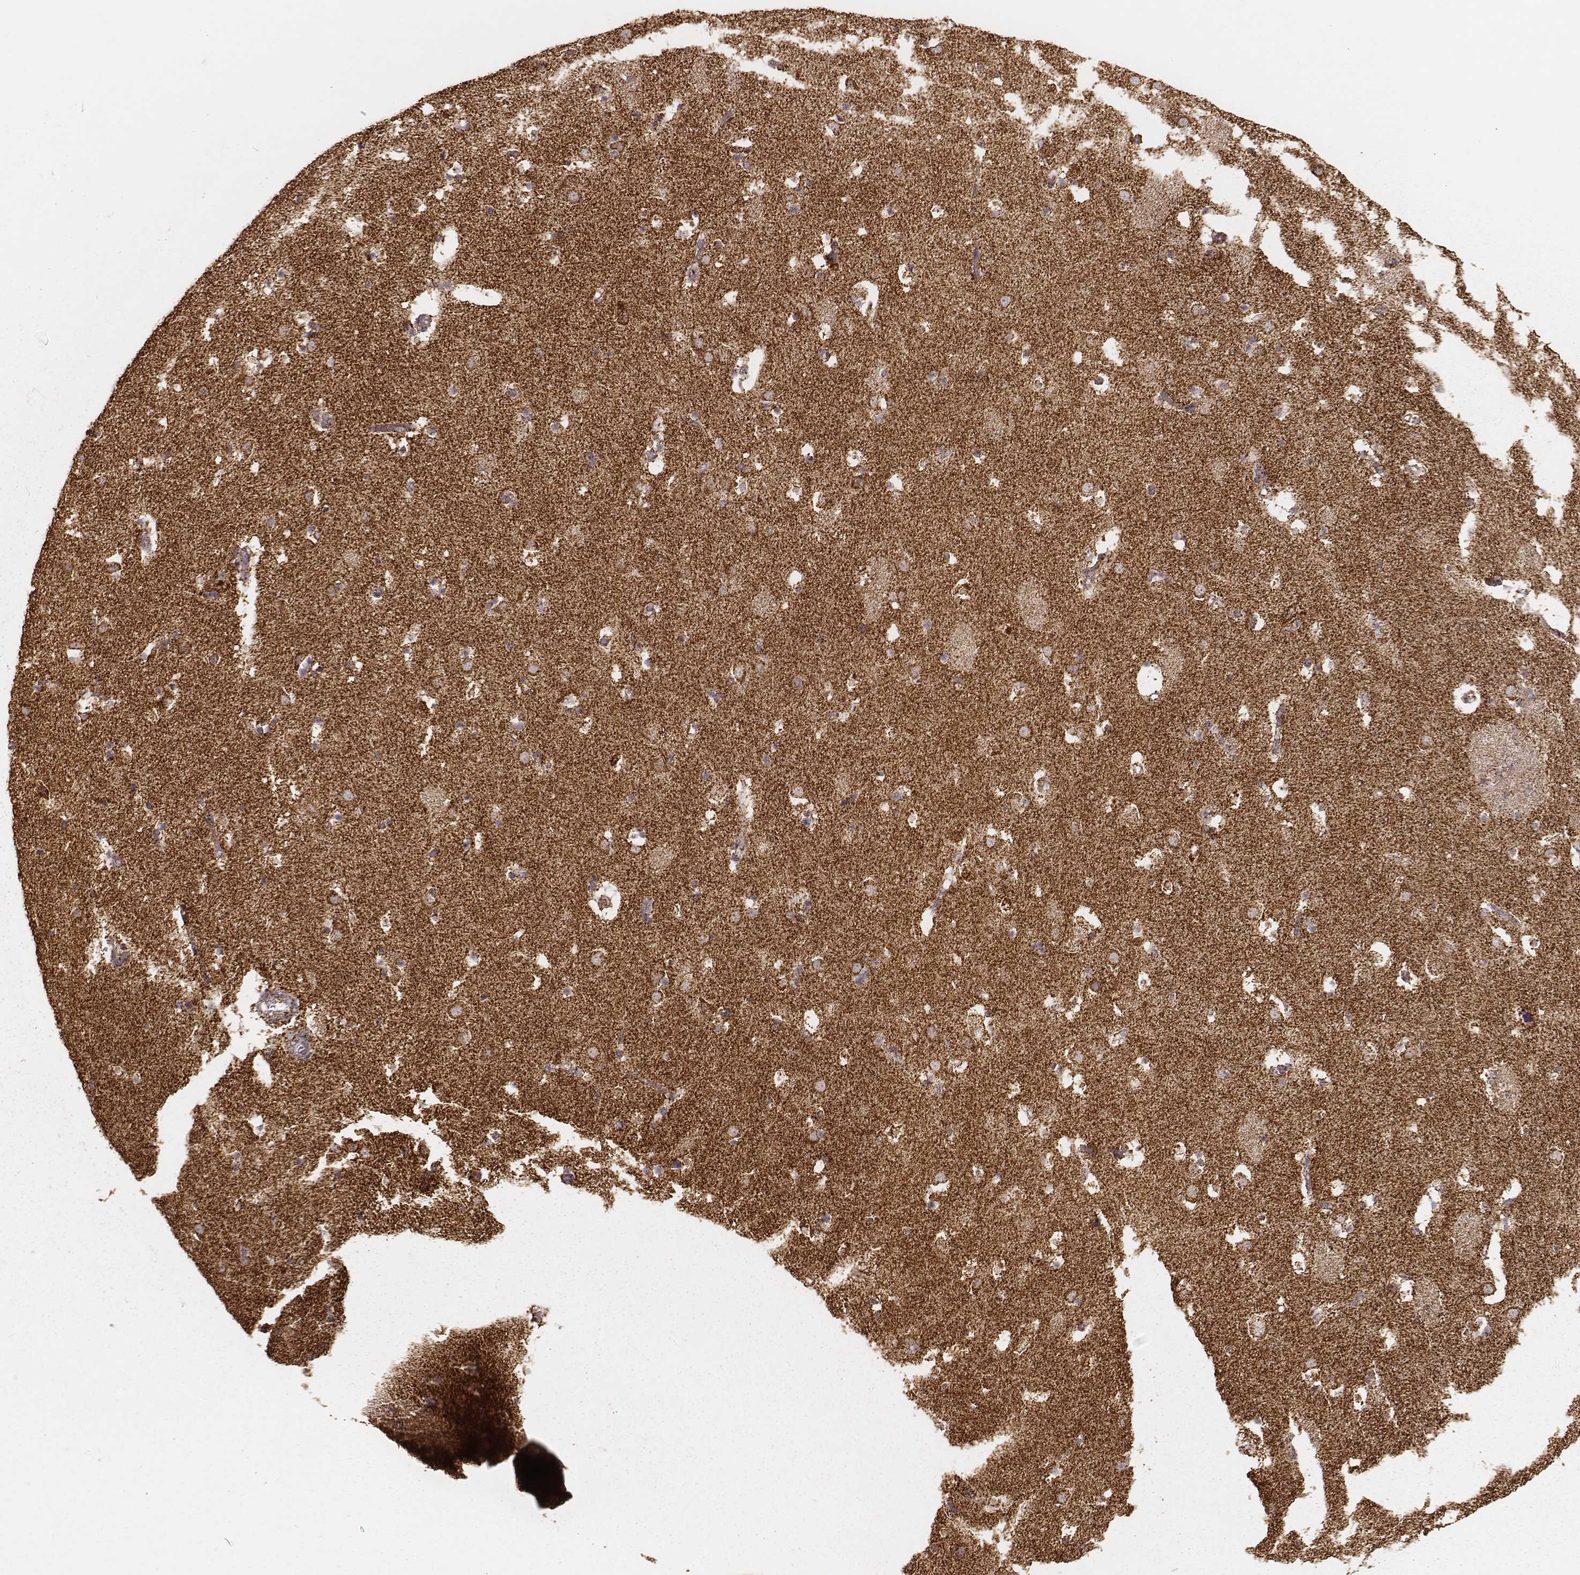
{"staining": {"intensity": "moderate", "quantity": ">75%", "location": "cytoplasmic/membranous"}, "tissue": "caudate", "cell_type": "Glial cells", "image_type": "normal", "snomed": [{"axis": "morphology", "description": "Normal tissue, NOS"}, {"axis": "topography", "description": "Lateral ventricle wall"}], "caption": "Immunohistochemistry image of benign caudate stained for a protein (brown), which displays medium levels of moderate cytoplasmic/membranous staining in approximately >75% of glial cells.", "gene": "CS", "patient": {"sex": "female", "age": 42}}